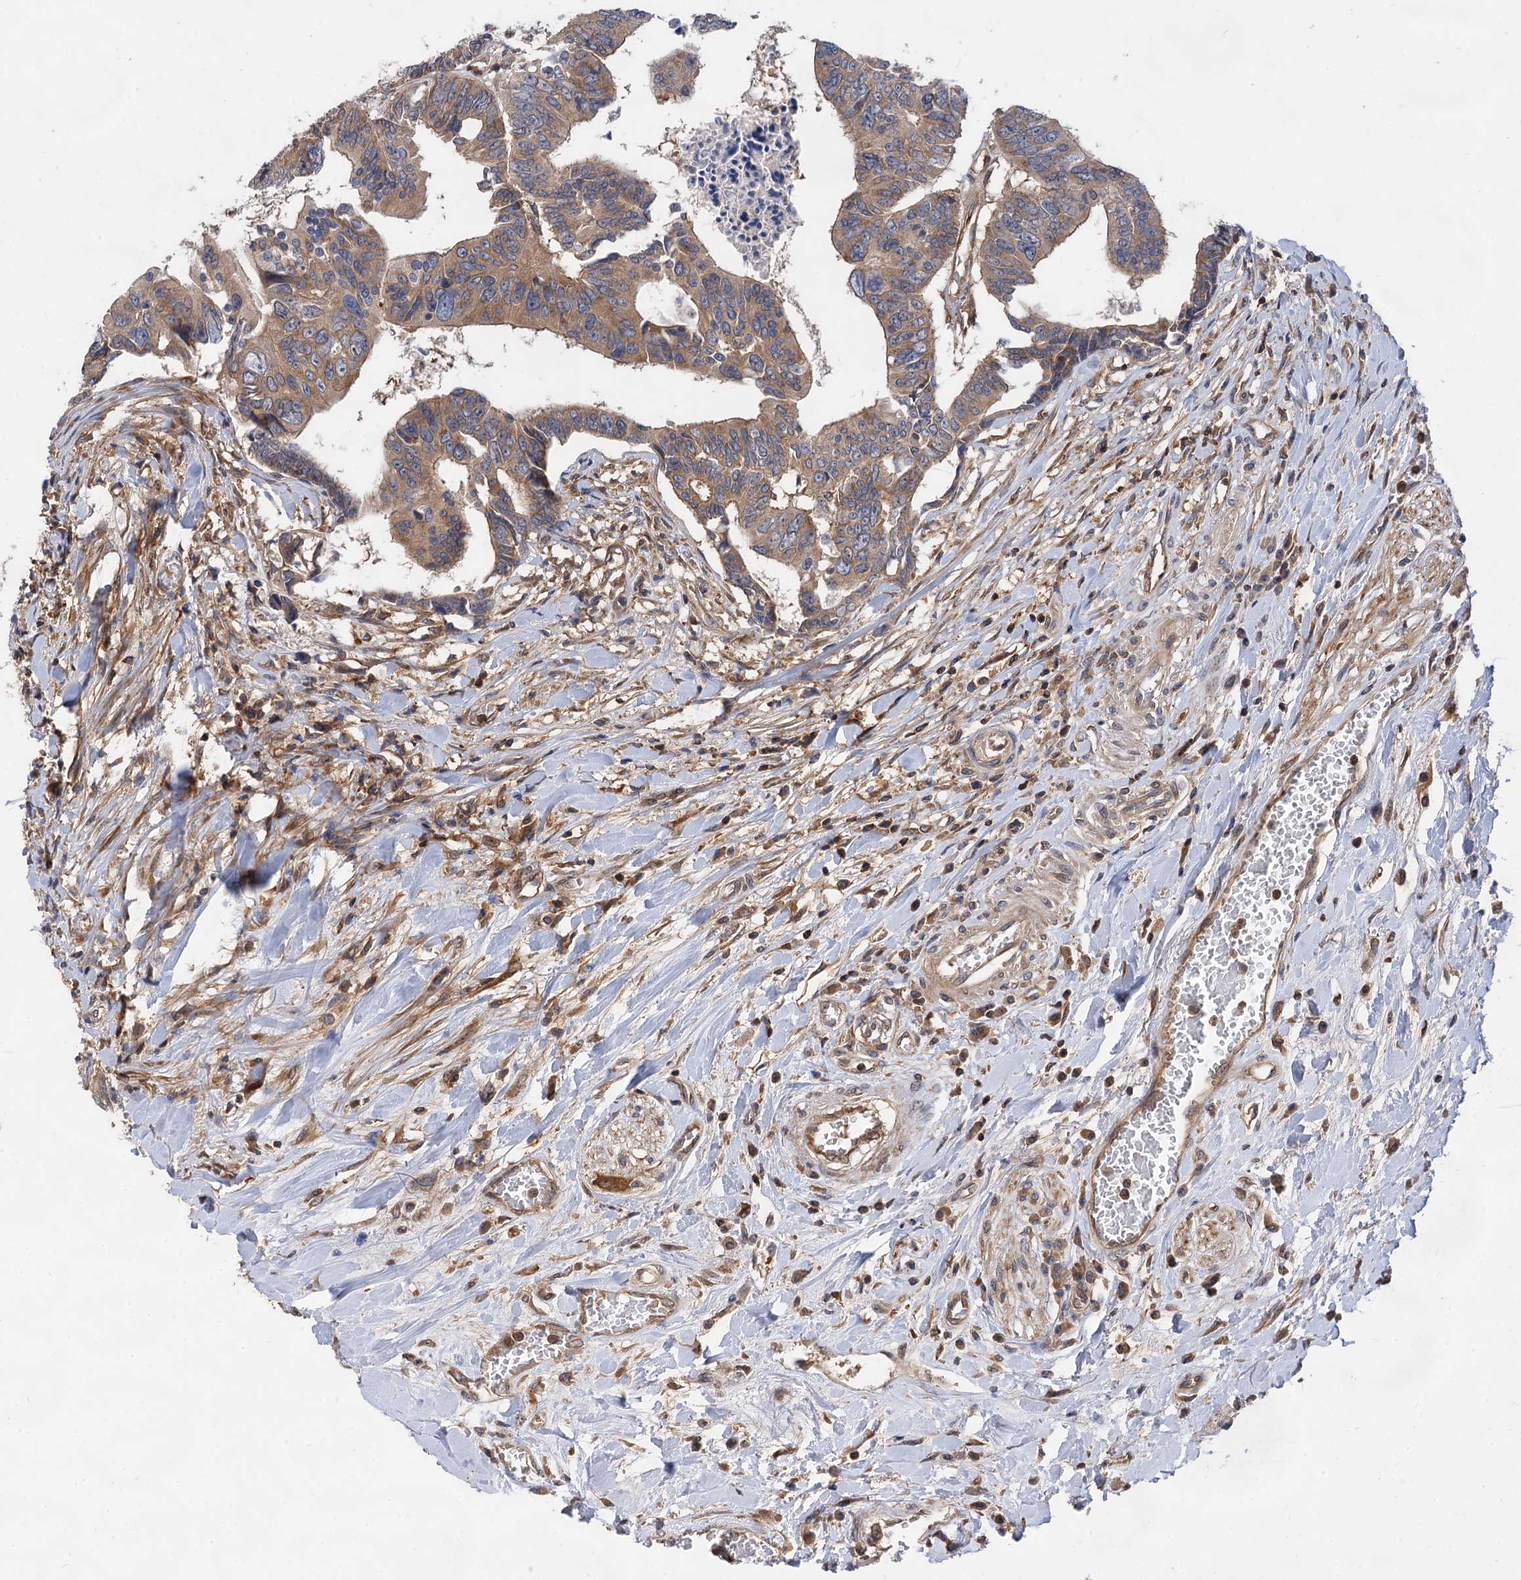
{"staining": {"intensity": "moderate", "quantity": ">75%", "location": "cytoplasmic/membranous"}, "tissue": "colorectal cancer", "cell_type": "Tumor cells", "image_type": "cancer", "snomed": [{"axis": "morphology", "description": "Adenocarcinoma, NOS"}, {"axis": "topography", "description": "Rectum"}], "caption": "An immunohistochemistry (IHC) image of tumor tissue is shown. Protein staining in brown shows moderate cytoplasmic/membranous positivity in adenocarcinoma (colorectal) within tumor cells. Using DAB (brown) and hematoxylin (blue) stains, captured at high magnification using brightfield microscopy.", "gene": "PACS1", "patient": {"sex": "female", "age": 65}}